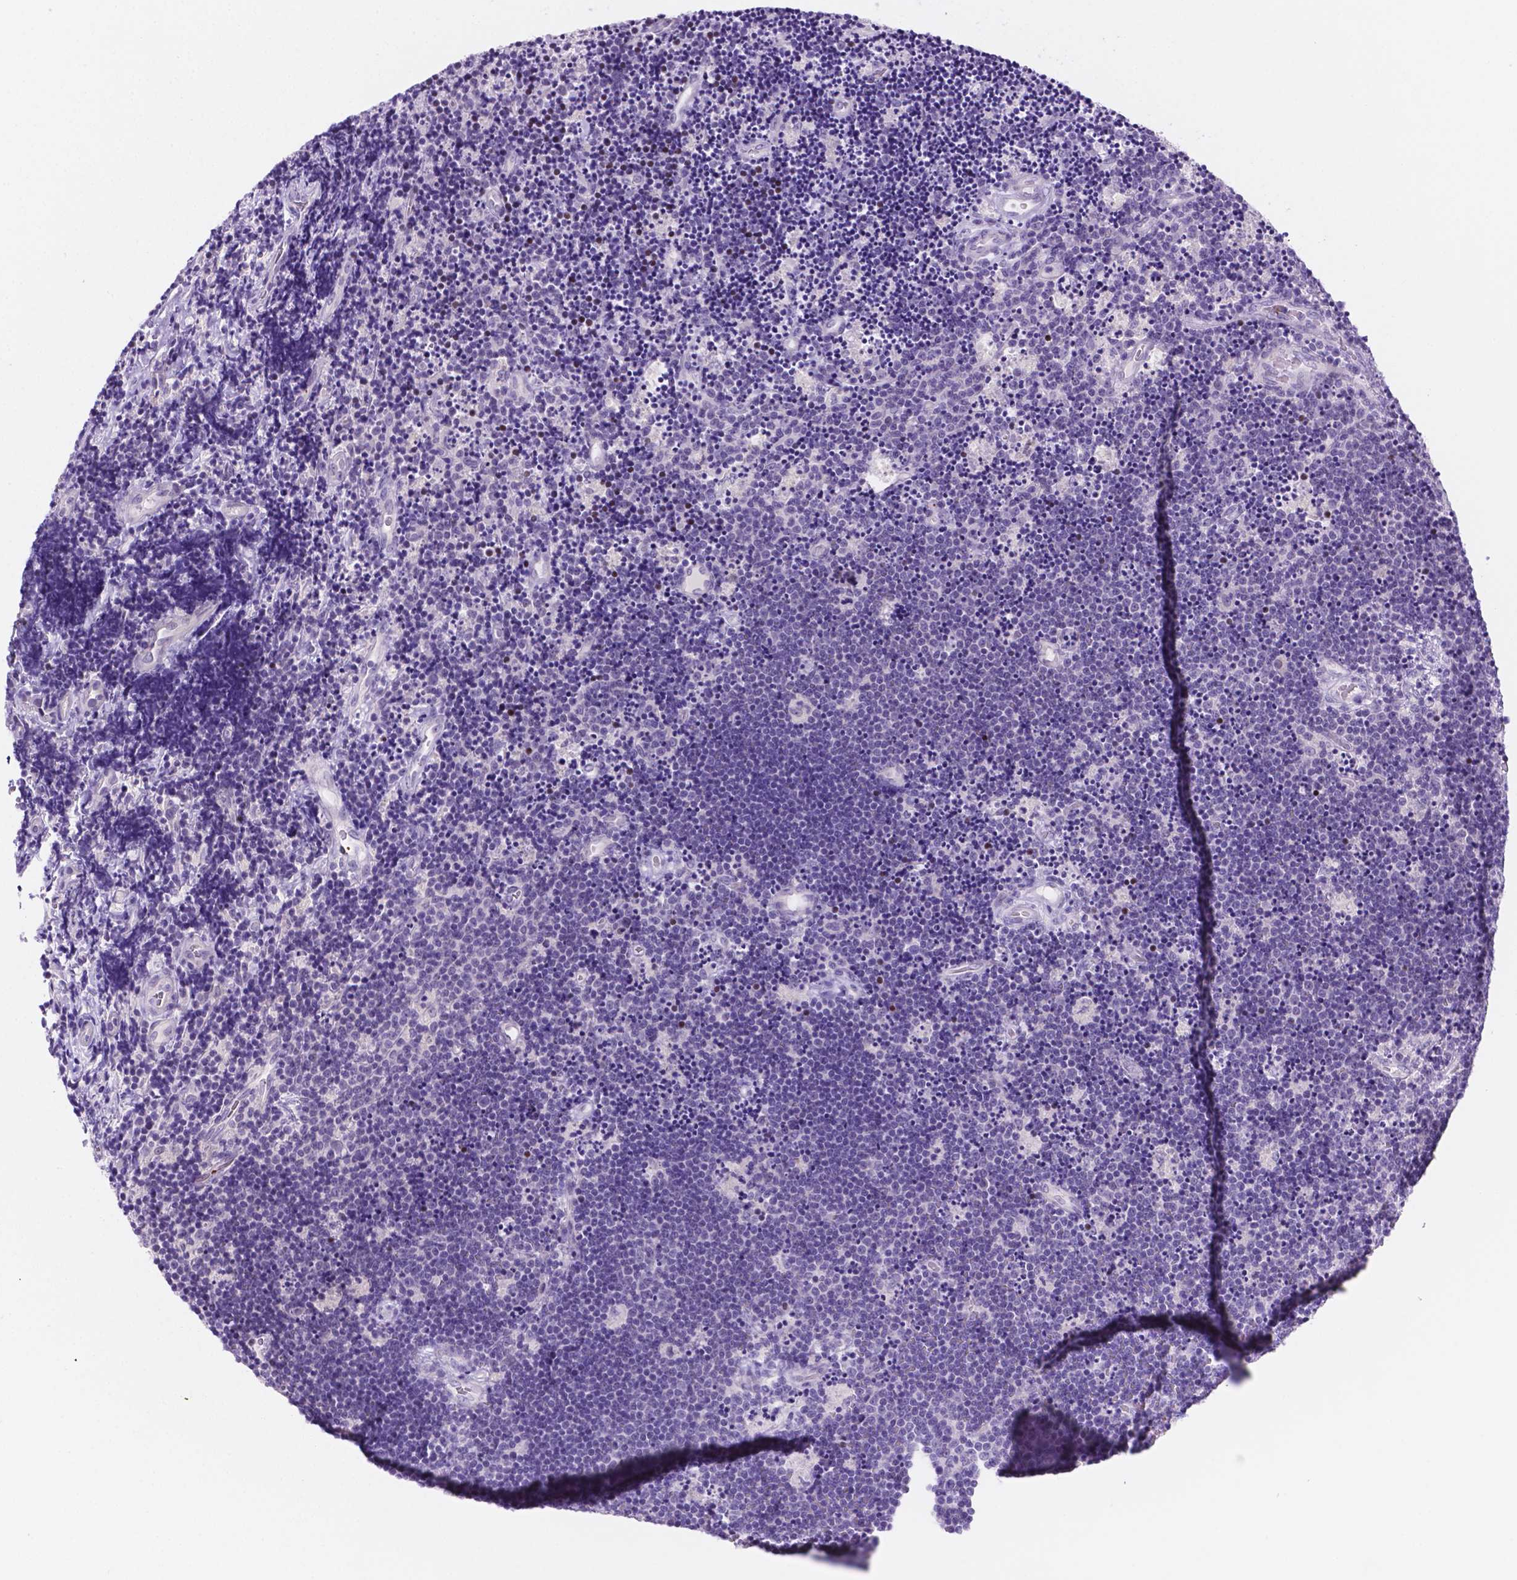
{"staining": {"intensity": "negative", "quantity": "none", "location": "none"}, "tissue": "lymphoma", "cell_type": "Tumor cells", "image_type": "cancer", "snomed": [{"axis": "morphology", "description": "Malignant lymphoma, non-Hodgkin's type, Low grade"}, {"axis": "topography", "description": "Brain"}], "caption": "Immunohistochemistry (IHC) photomicrograph of neoplastic tissue: human lymphoma stained with DAB demonstrates no significant protein staining in tumor cells. Nuclei are stained in blue.", "gene": "EBLN2", "patient": {"sex": "female", "age": 66}}